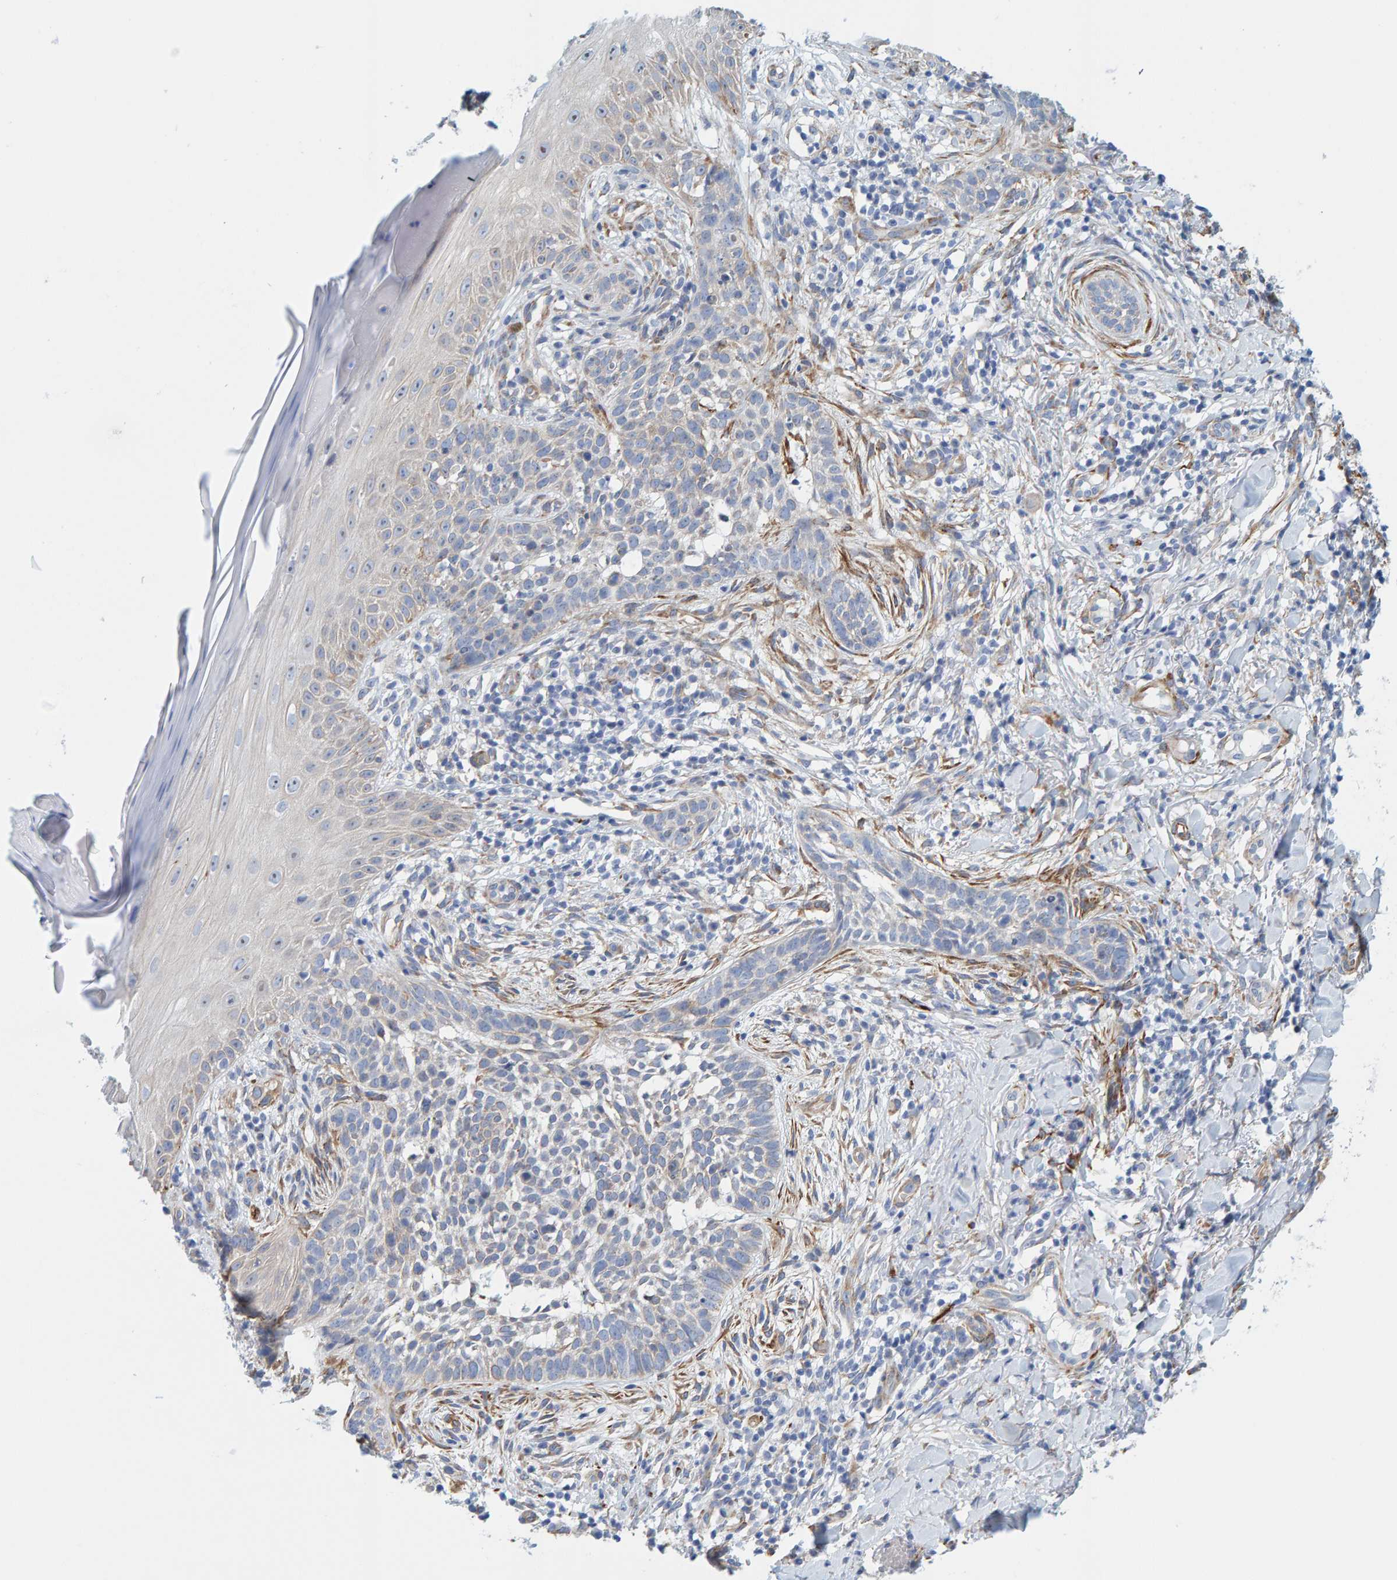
{"staining": {"intensity": "negative", "quantity": "none", "location": "none"}, "tissue": "skin cancer", "cell_type": "Tumor cells", "image_type": "cancer", "snomed": [{"axis": "morphology", "description": "Normal tissue, NOS"}, {"axis": "morphology", "description": "Basal cell carcinoma"}, {"axis": "topography", "description": "Skin"}], "caption": "Immunohistochemistry (IHC) of human skin cancer (basal cell carcinoma) displays no expression in tumor cells.", "gene": "MAP1B", "patient": {"sex": "male", "age": 67}}